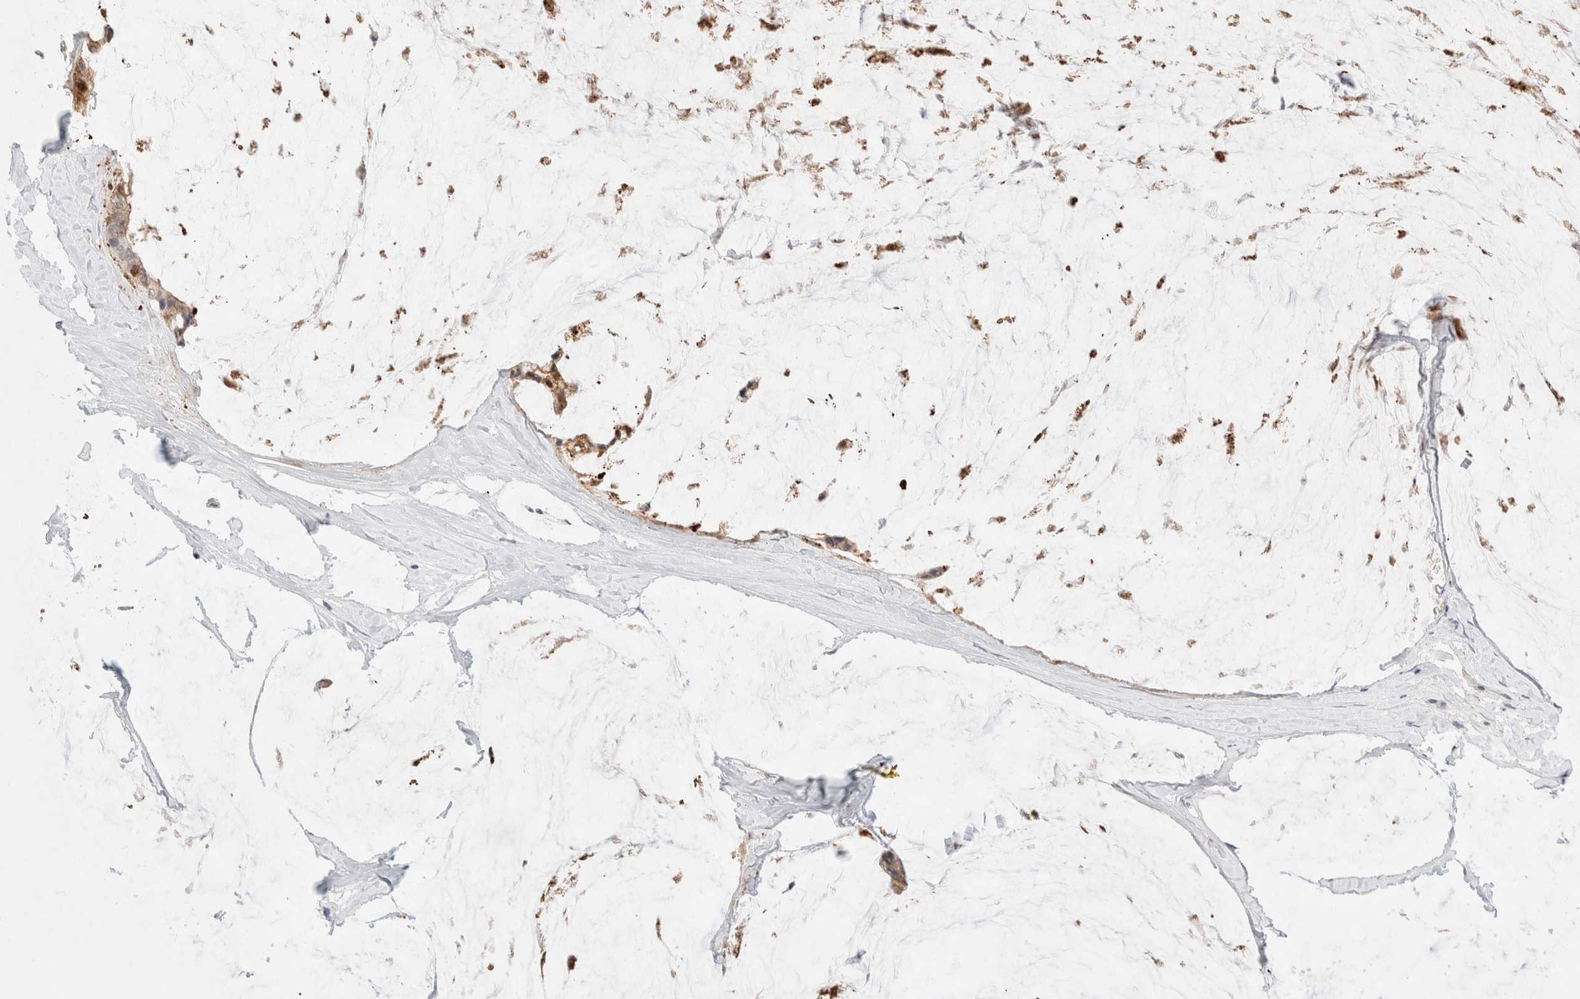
{"staining": {"intensity": "moderate", "quantity": ">75%", "location": "cytoplasmic/membranous"}, "tissue": "ovarian cancer", "cell_type": "Tumor cells", "image_type": "cancer", "snomed": [{"axis": "morphology", "description": "Cystadenocarcinoma, mucinous, NOS"}, {"axis": "topography", "description": "Ovary"}], "caption": "This is an image of immunohistochemistry (IHC) staining of ovarian cancer (mucinous cystadenocarcinoma), which shows moderate staining in the cytoplasmic/membranous of tumor cells.", "gene": "STARD10", "patient": {"sex": "female", "age": 39}}